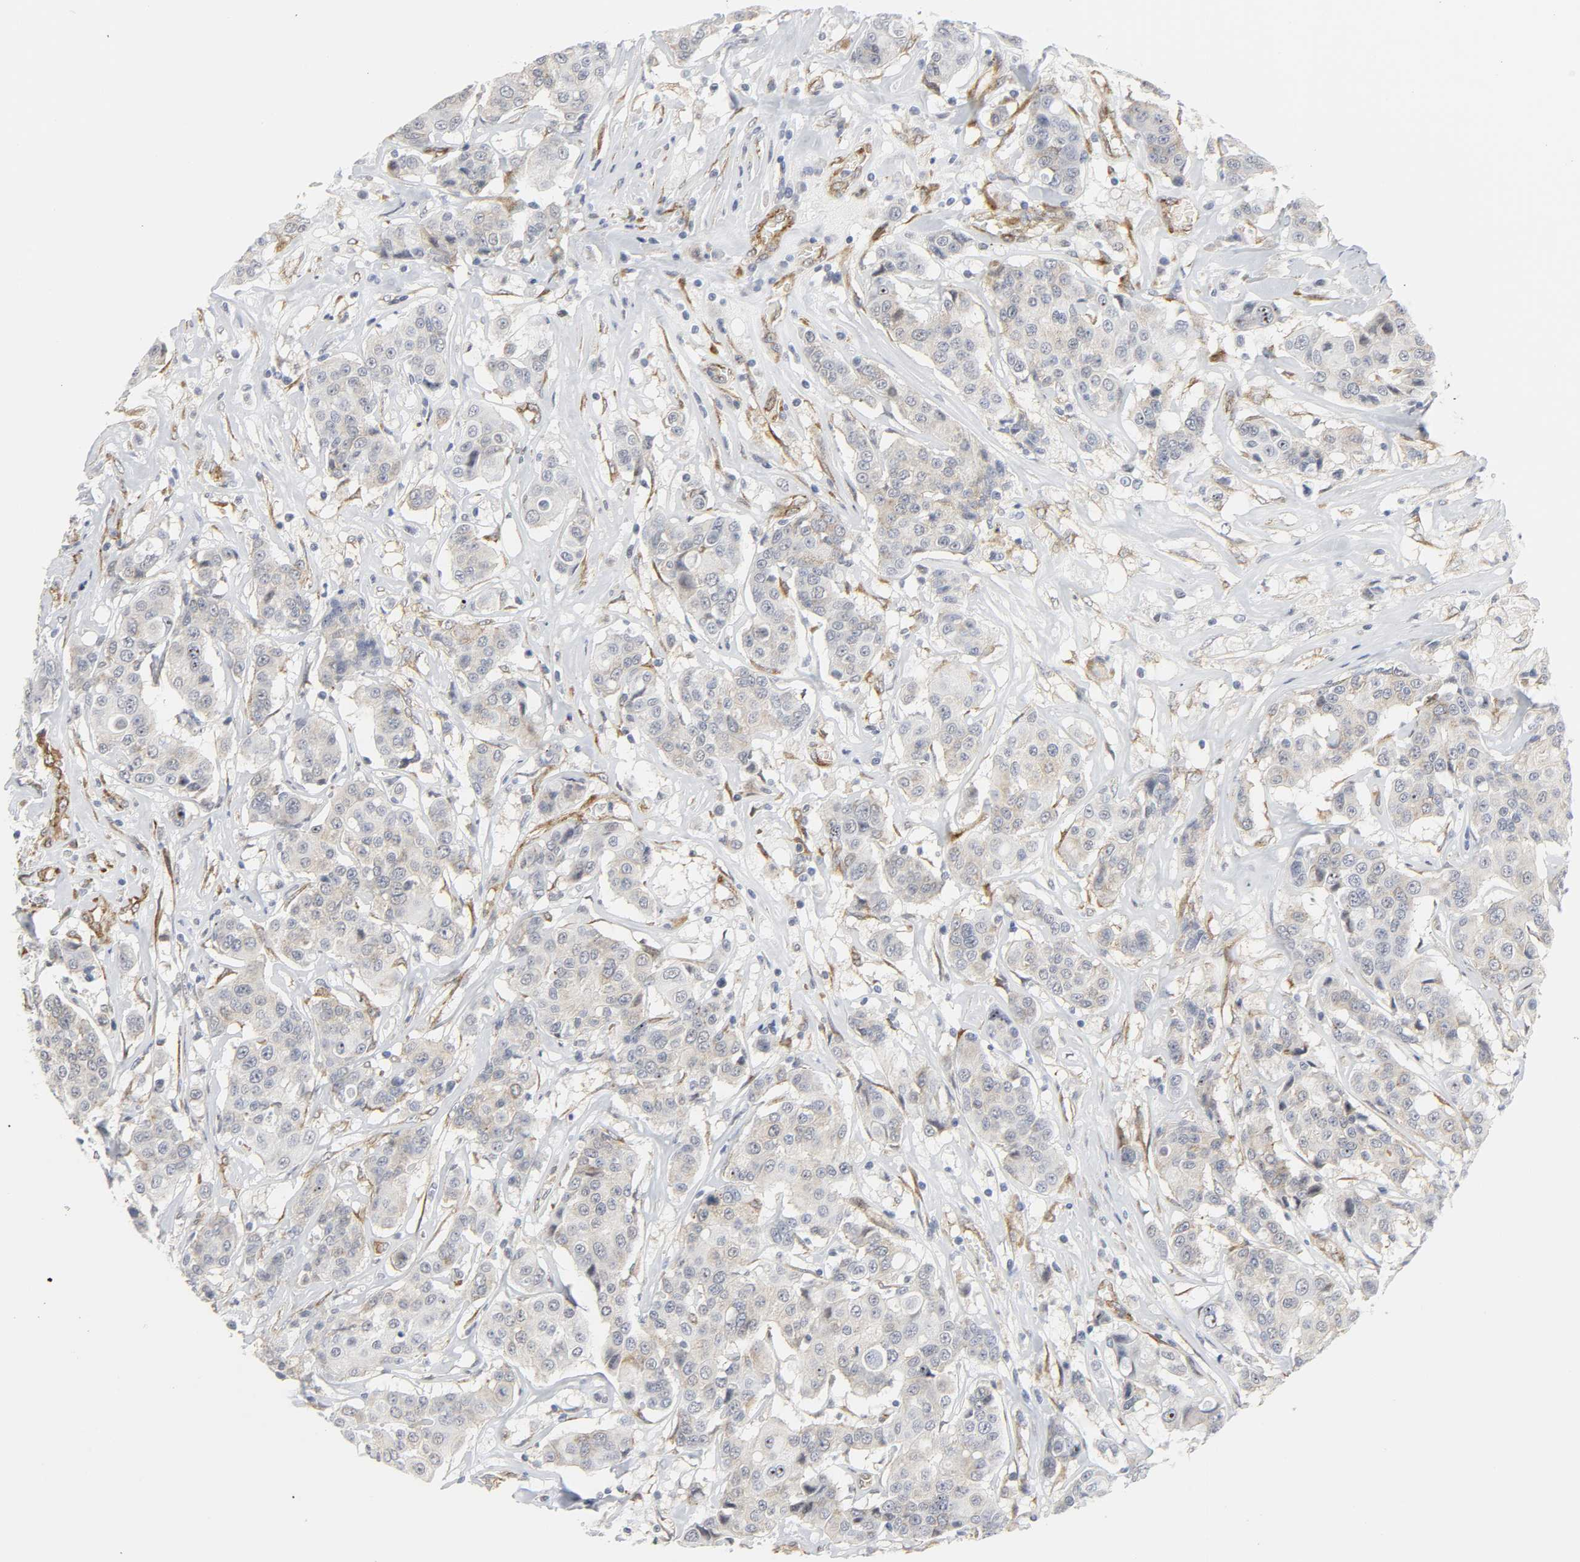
{"staining": {"intensity": "negative", "quantity": "none", "location": "none"}, "tissue": "breast cancer", "cell_type": "Tumor cells", "image_type": "cancer", "snomed": [{"axis": "morphology", "description": "Duct carcinoma"}, {"axis": "topography", "description": "Breast"}], "caption": "Human breast cancer (intraductal carcinoma) stained for a protein using immunohistochemistry demonstrates no staining in tumor cells.", "gene": "DOCK1", "patient": {"sex": "female", "age": 27}}